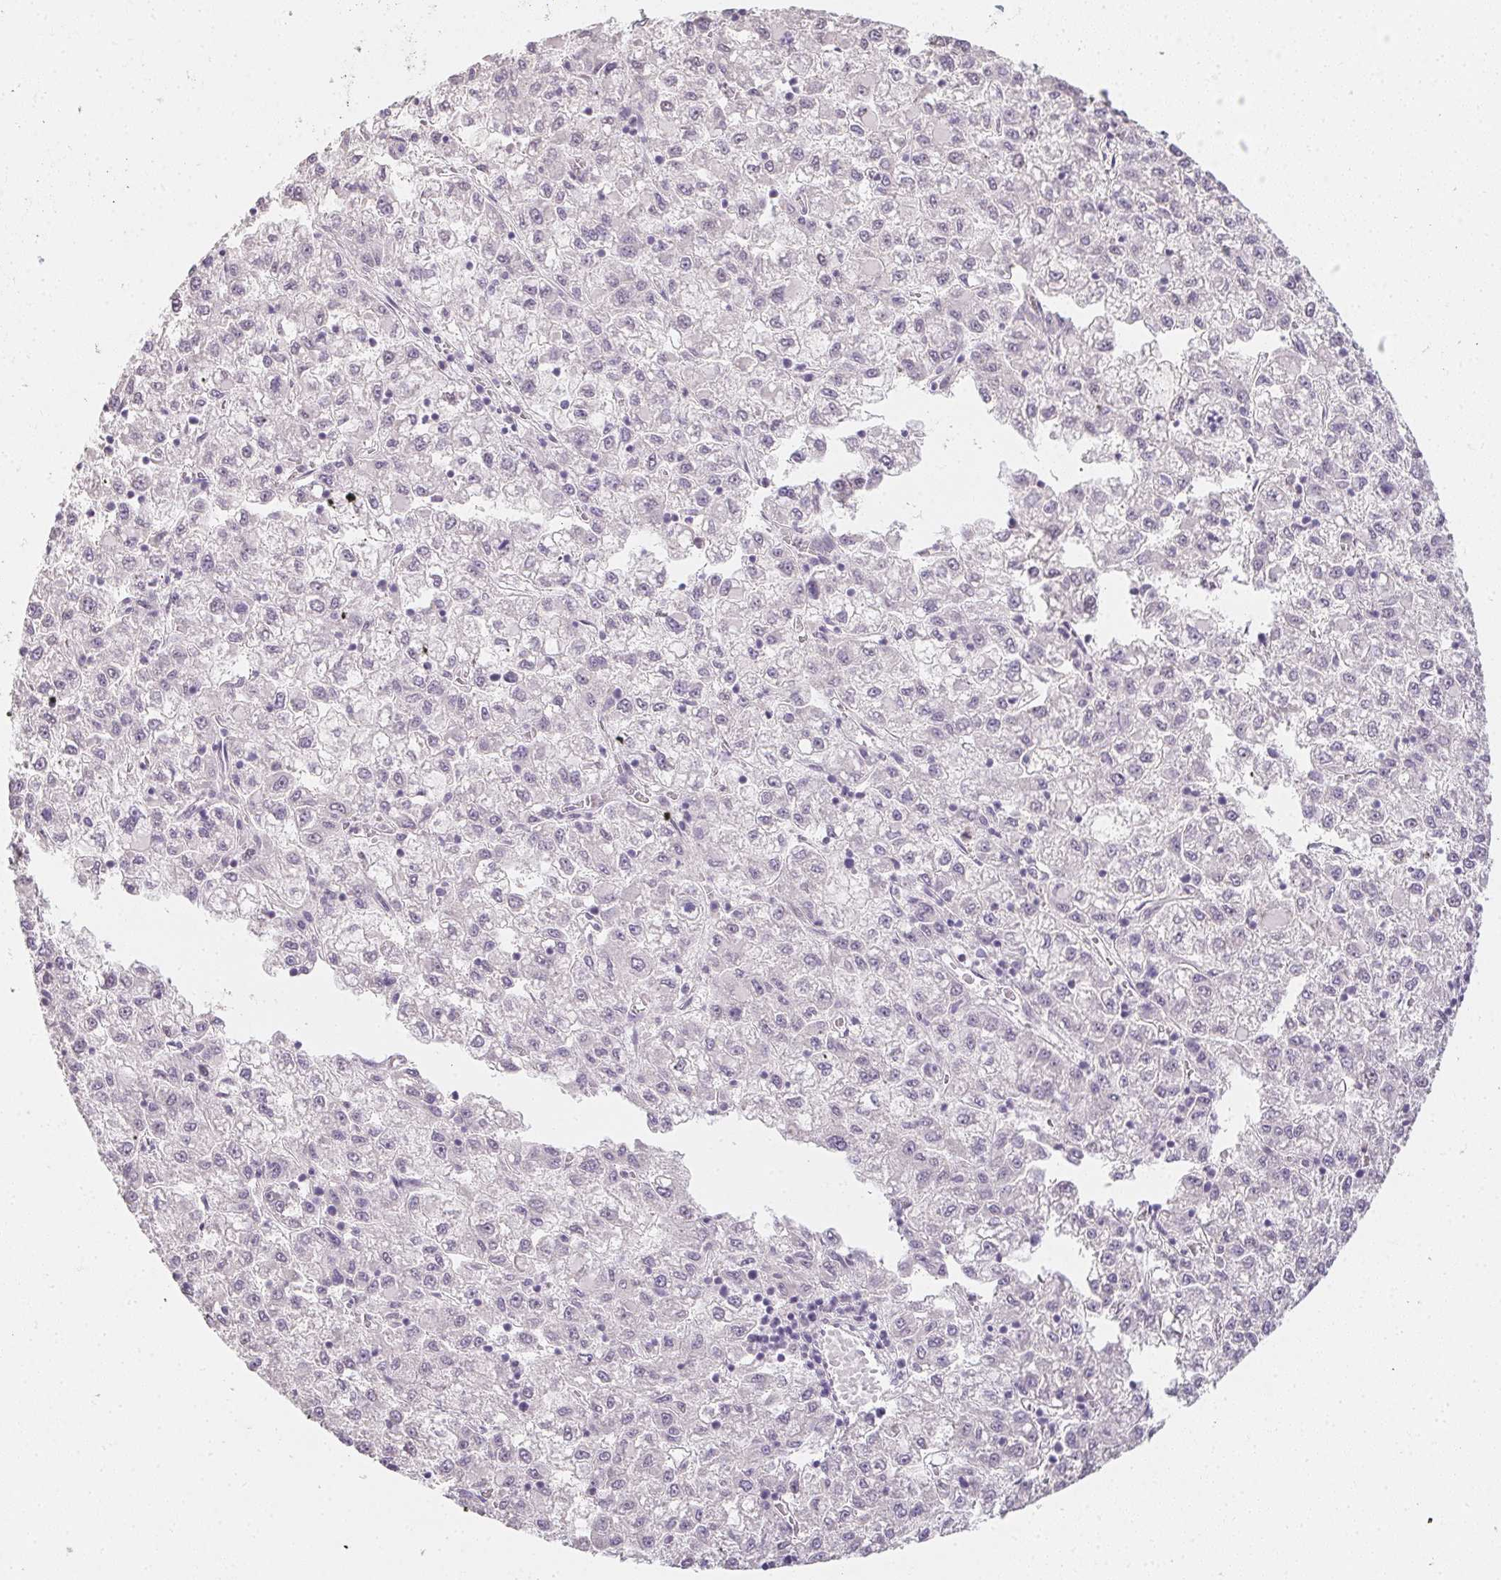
{"staining": {"intensity": "negative", "quantity": "none", "location": "none"}, "tissue": "liver cancer", "cell_type": "Tumor cells", "image_type": "cancer", "snomed": [{"axis": "morphology", "description": "Carcinoma, Hepatocellular, NOS"}, {"axis": "topography", "description": "Liver"}], "caption": "Immunohistochemistry histopathology image of human liver hepatocellular carcinoma stained for a protein (brown), which reveals no positivity in tumor cells.", "gene": "ZBBX", "patient": {"sex": "male", "age": 40}}